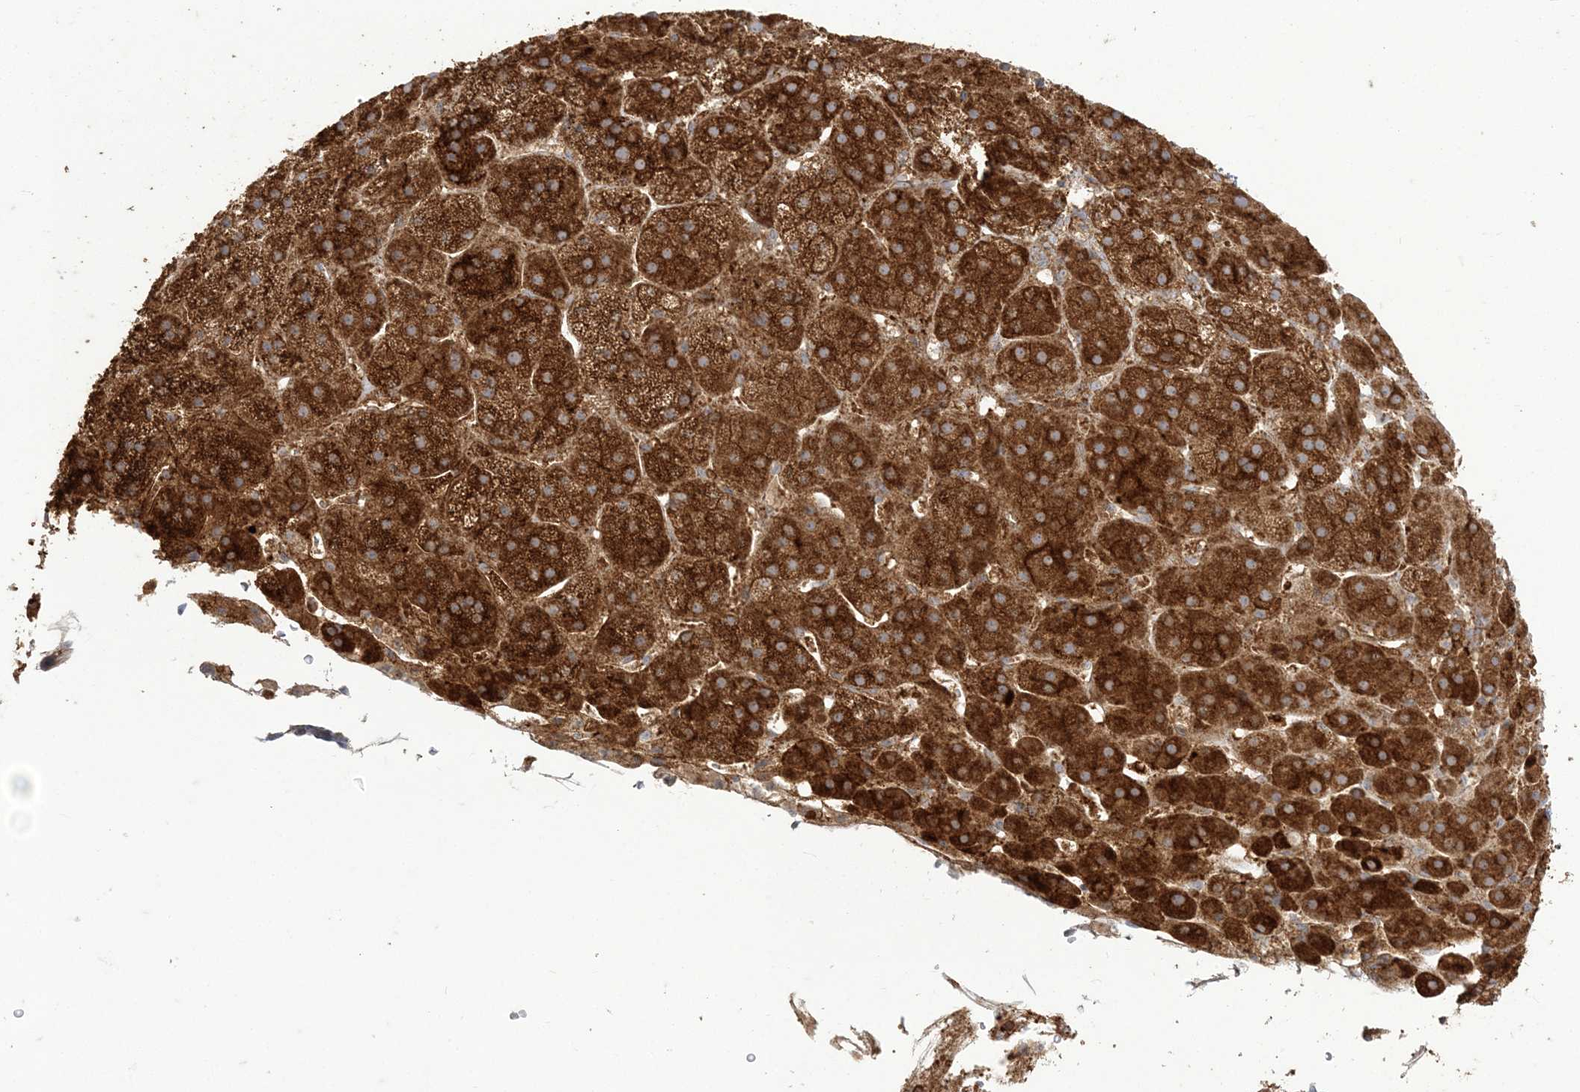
{"staining": {"intensity": "strong", "quantity": ">75%", "location": "cytoplasmic/membranous"}, "tissue": "adrenal gland", "cell_type": "Glandular cells", "image_type": "normal", "snomed": [{"axis": "morphology", "description": "Normal tissue, NOS"}, {"axis": "topography", "description": "Adrenal gland"}], "caption": "Strong cytoplasmic/membranous expression is seen in approximately >75% of glandular cells in benign adrenal gland.", "gene": "DERL3", "patient": {"sex": "female", "age": 57}}